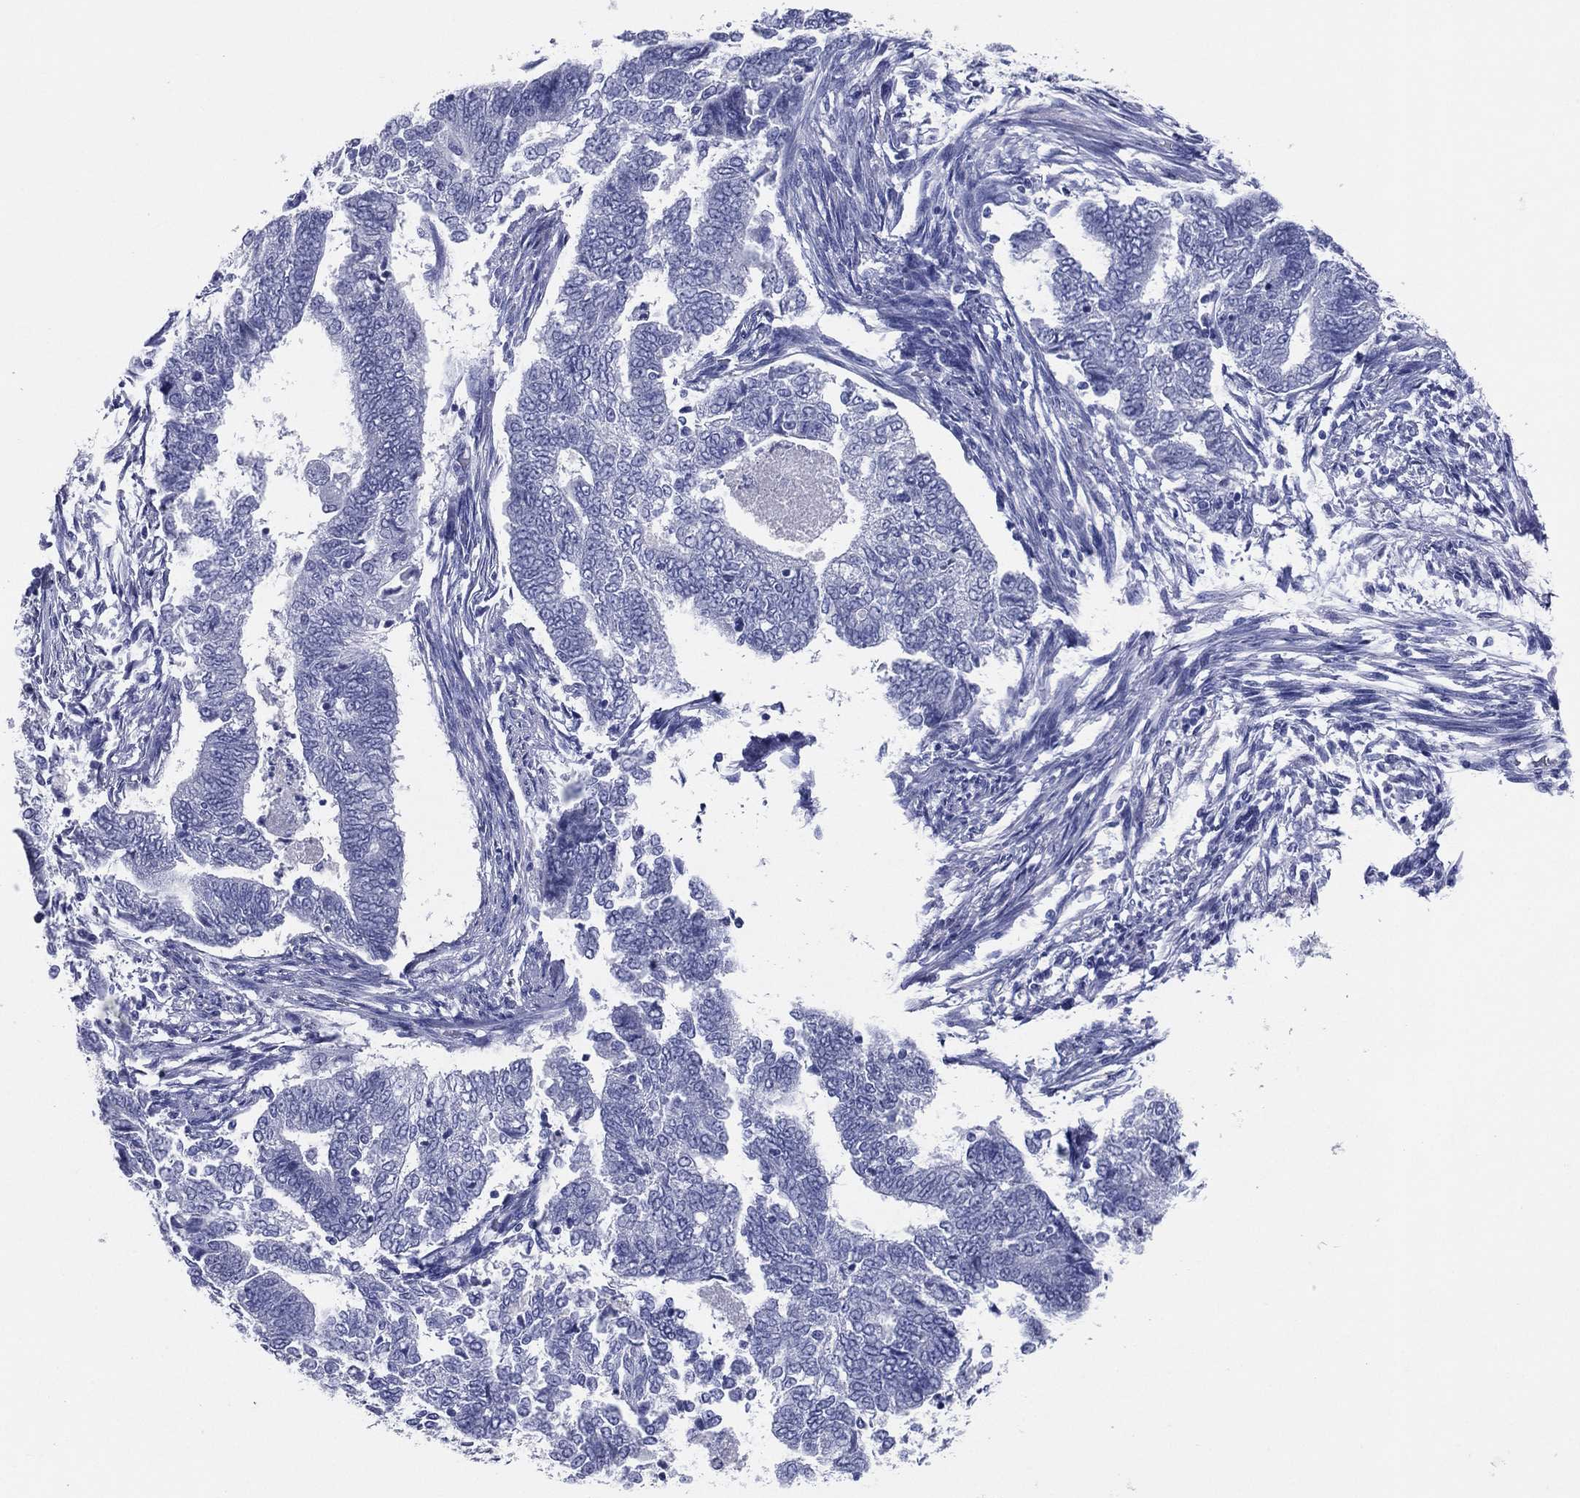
{"staining": {"intensity": "negative", "quantity": "none", "location": "none"}, "tissue": "endometrial cancer", "cell_type": "Tumor cells", "image_type": "cancer", "snomed": [{"axis": "morphology", "description": "Adenocarcinoma, NOS"}, {"axis": "topography", "description": "Endometrium"}], "caption": "An image of adenocarcinoma (endometrial) stained for a protein reveals no brown staining in tumor cells. Brightfield microscopy of immunohistochemistry stained with DAB (brown) and hematoxylin (blue), captured at high magnification.", "gene": "TFAP2A", "patient": {"sex": "female", "age": 65}}